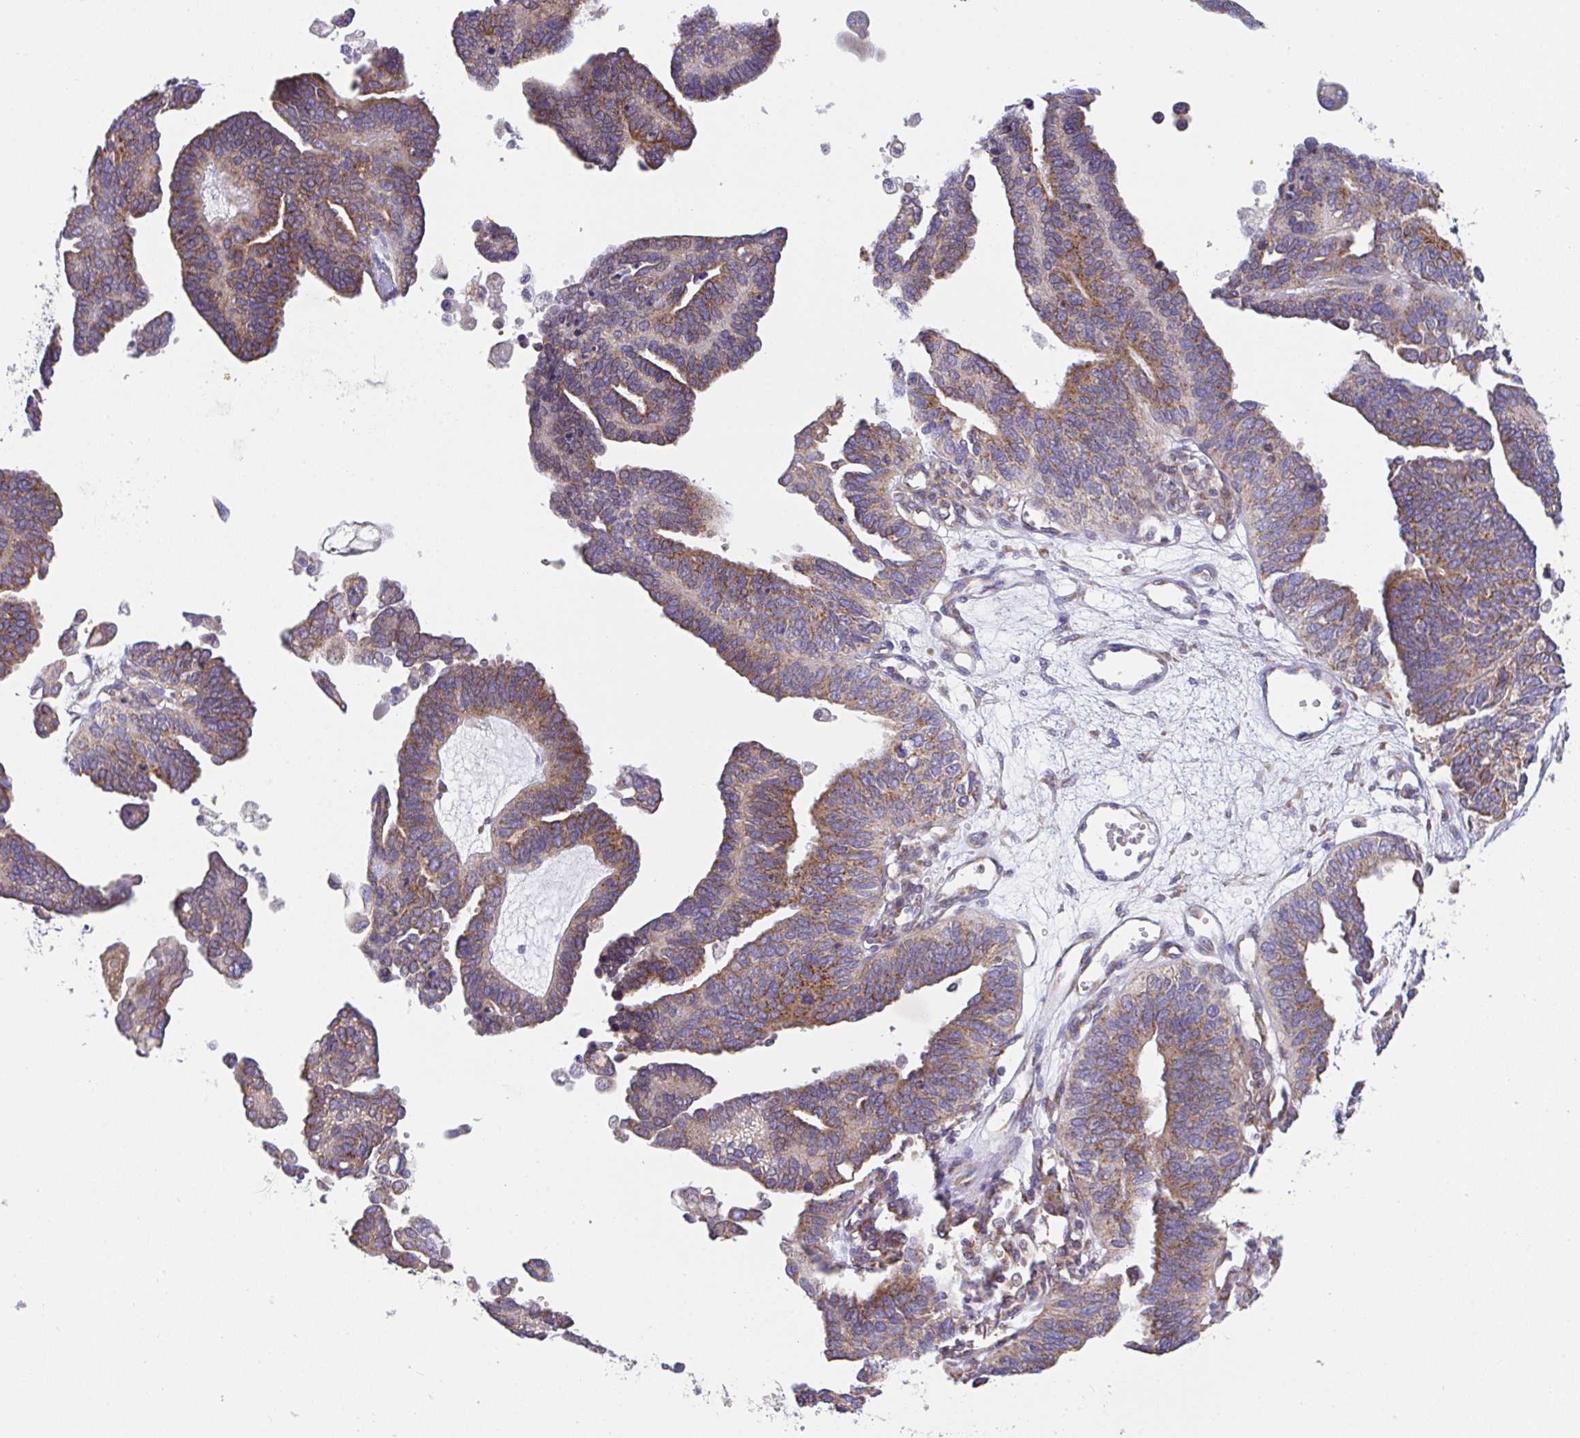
{"staining": {"intensity": "moderate", "quantity": "25%-75%", "location": "cytoplasmic/membranous"}, "tissue": "ovarian cancer", "cell_type": "Tumor cells", "image_type": "cancer", "snomed": [{"axis": "morphology", "description": "Cystadenocarcinoma, serous, NOS"}, {"axis": "topography", "description": "Ovary"}], "caption": "Immunohistochemistry (IHC) micrograph of neoplastic tissue: serous cystadenocarcinoma (ovarian) stained using immunohistochemistry (IHC) shows medium levels of moderate protein expression localized specifically in the cytoplasmic/membranous of tumor cells, appearing as a cytoplasmic/membranous brown color.", "gene": "MIA3", "patient": {"sex": "female", "age": 51}}